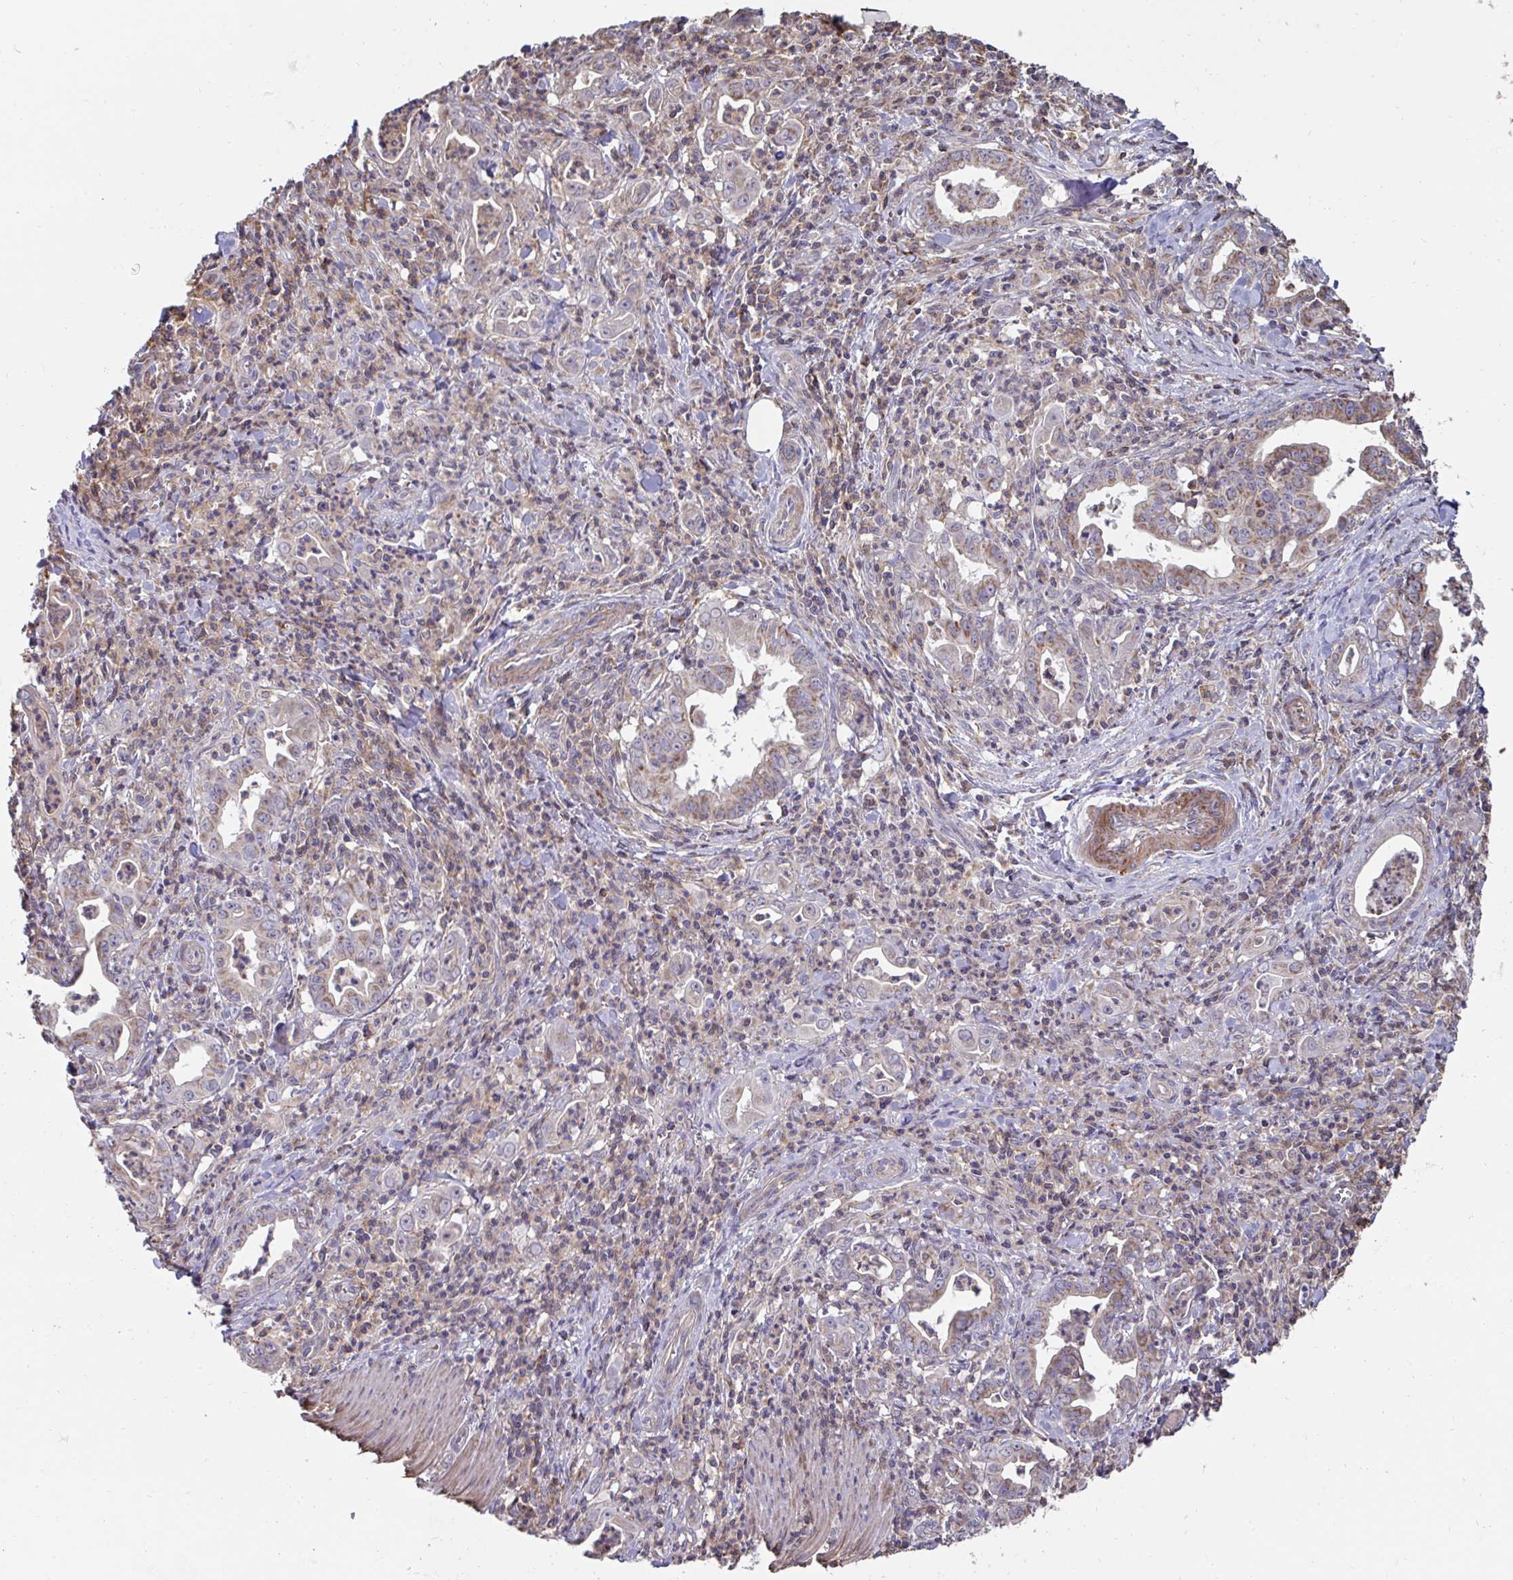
{"staining": {"intensity": "moderate", "quantity": "25%-75%", "location": "cytoplasmic/membranous"}, "tissue": "stomach cancer", "cell_type": "Tumor cells", "image_type": "cancer", "snomed": [{"axis": "morphology", "description": "Adenocarcinoma, NOS"}, {"axis": "topography", "description": "Stomach, upper"}], "caption": "Immunohistochemical staining of stomach cancer (adenocarcinoma) shows medium levels of moderate cytoplasmic/membranous protein expression in about 25%-75% of tumor cells.", "gene": "DZANK1", "patient": {"sex": "female", "age": 79}}